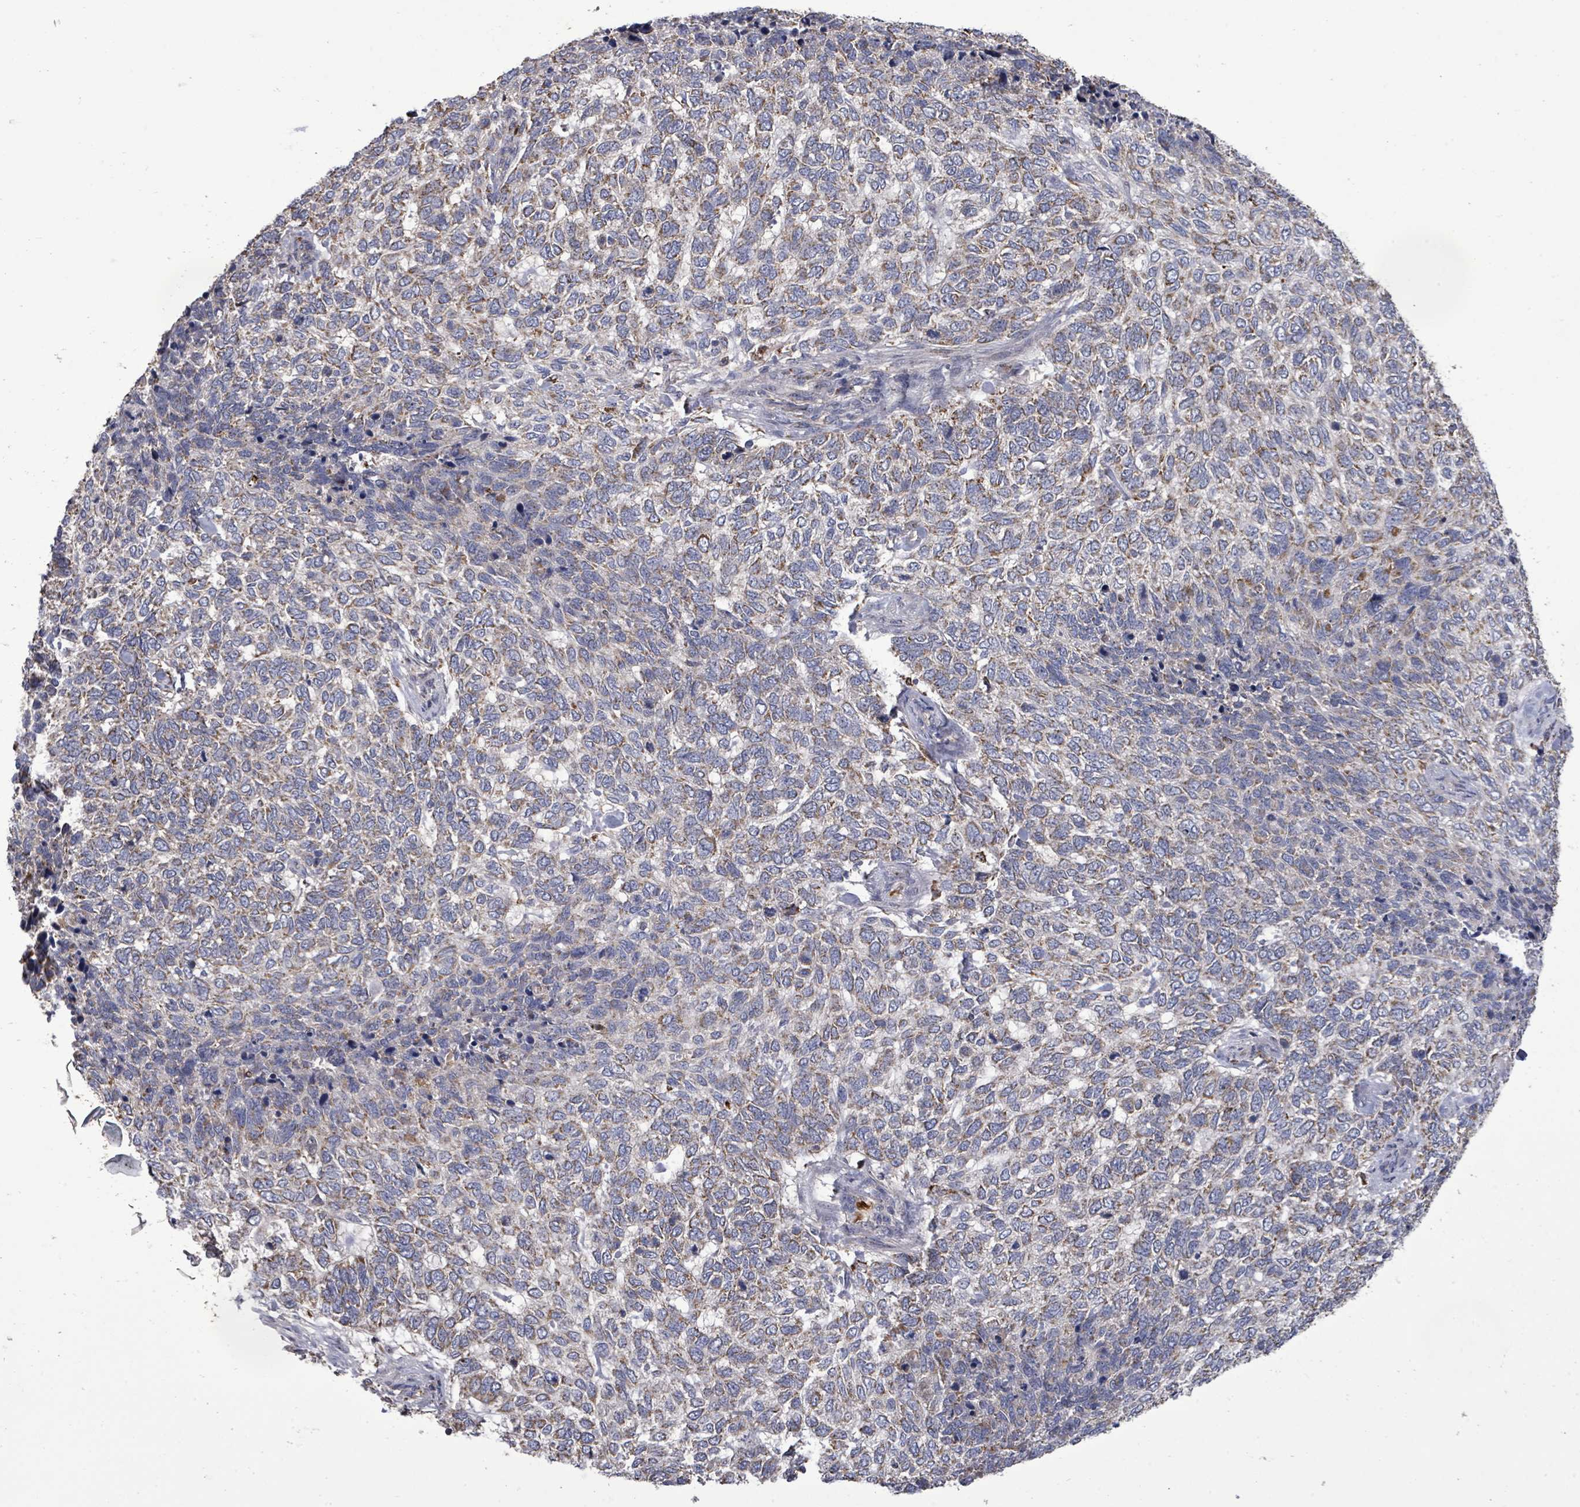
{"staining": {"intensity": "moderate", "quantity": "25%-75%", "location": "cytoplasmic/membranous"}, "tissue": "skin cancer", "cell_type": "Tumor cells", "image_type": "cancer", "snomed": [{"axis": "morphology", "description": "Basal cell carcinoma"}, {"axis": "topography", "description": "Skin"}], "caption": "Skin basal cell carcinoma stained with a protein marker shows moderate staining in tumor cells.", "gene": "MTMR12", "patient": {"sex": "female", "age": 65}}